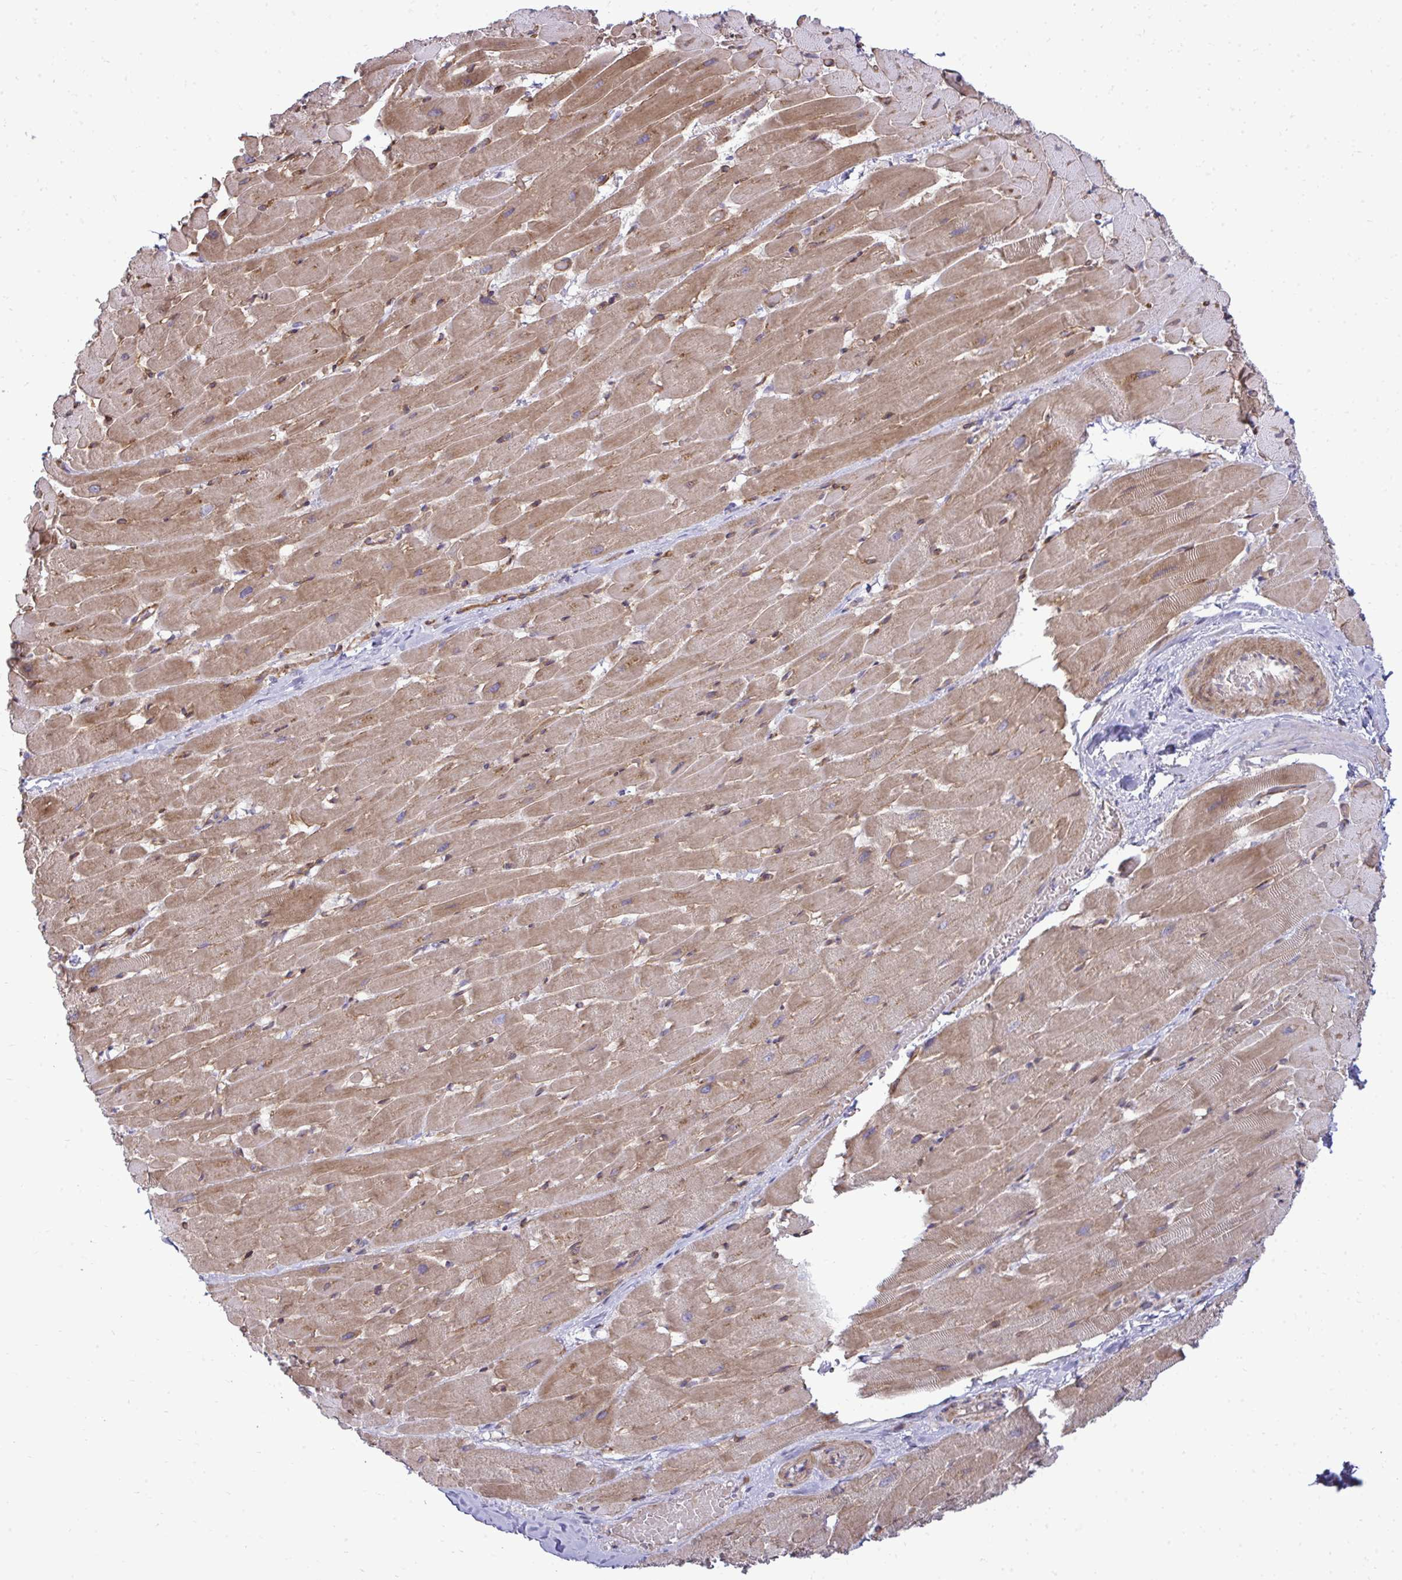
{"staining": {"intensity": "moderate", "quantity": ">75%", "location": "cytoplasmic/membranous"}, "tissue": "heart muscle", "cell_type": "Cardiomyocytes", "image_type": "normal", "snomed": [{"axis": "morphology", "description": "Normal tissue, NOS"}, {"axis": "topography", "description": "Heart"}], "caption": "An IHC photomicrograph of unremarkable tissue is shown. Protein staining in brown shows moderate cytoplasmic/membranous positivity in heart muscle within cardiomyocytes. Ihc stains the protein in brown and the nuclei are stained blue.", "gene": "ZSCAN9", "patient": {"sex": "male", "age": 37}}